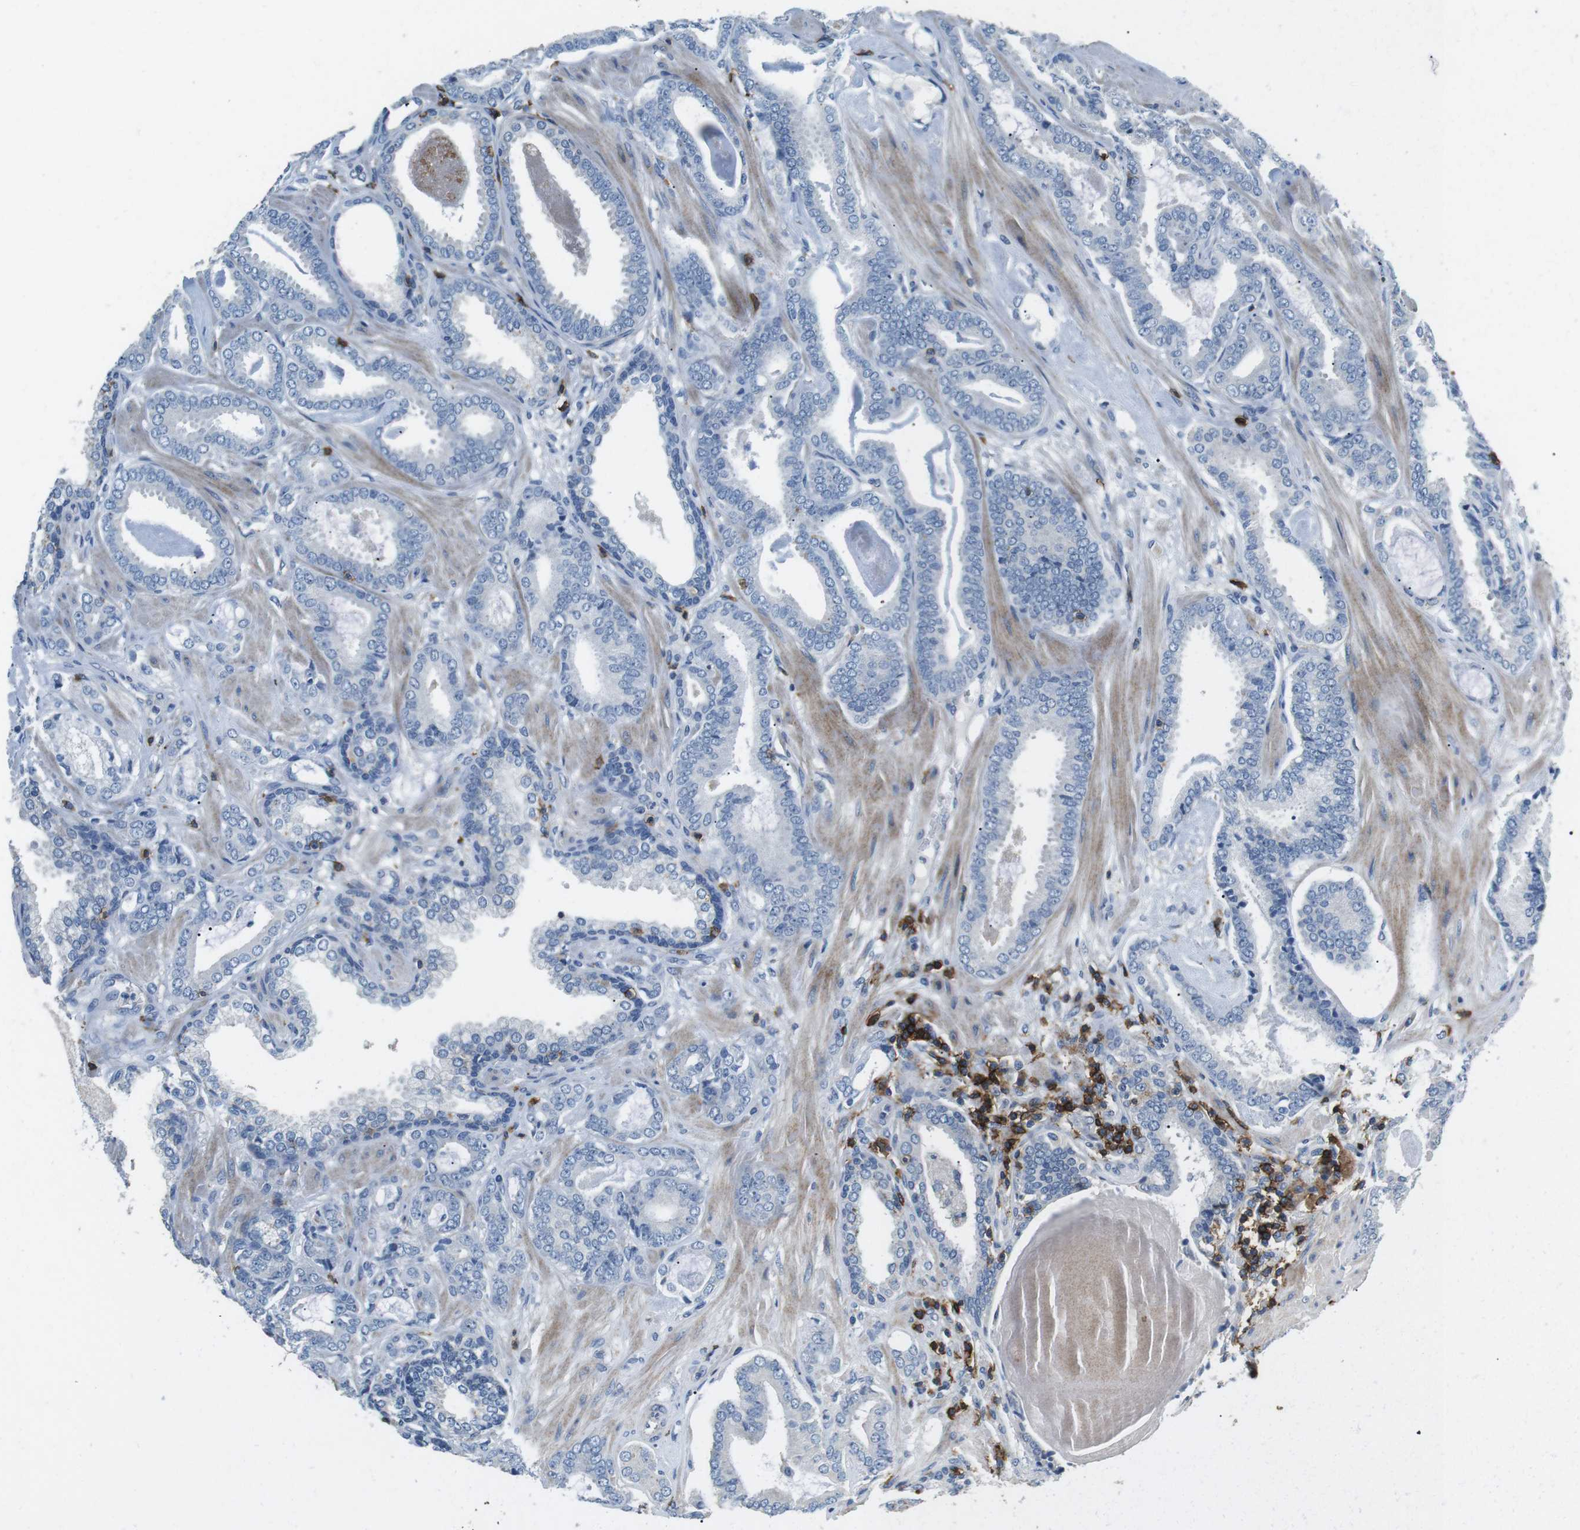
{"staining": {"intensity": "negative", "quantity": "none", "location": "none"}, "tissue": "prostate cancer", "cell_type": "Tumor cells", "image_type": "cancer", "snomed": [{"axis": "morphology", "description": "Adenocarcinoma, Low grade"}, {"axis": "topography", "description": "Prostate"}], "caption": "Tumor cells are negative for protein expression in human prostate cancer (low-grade adenocarcinoma). (Immunohistochemistry (ihc), brightfield microscopy, high magnification).", "gene": "CD6", "patient": {"sex": "male", "age": 53}}